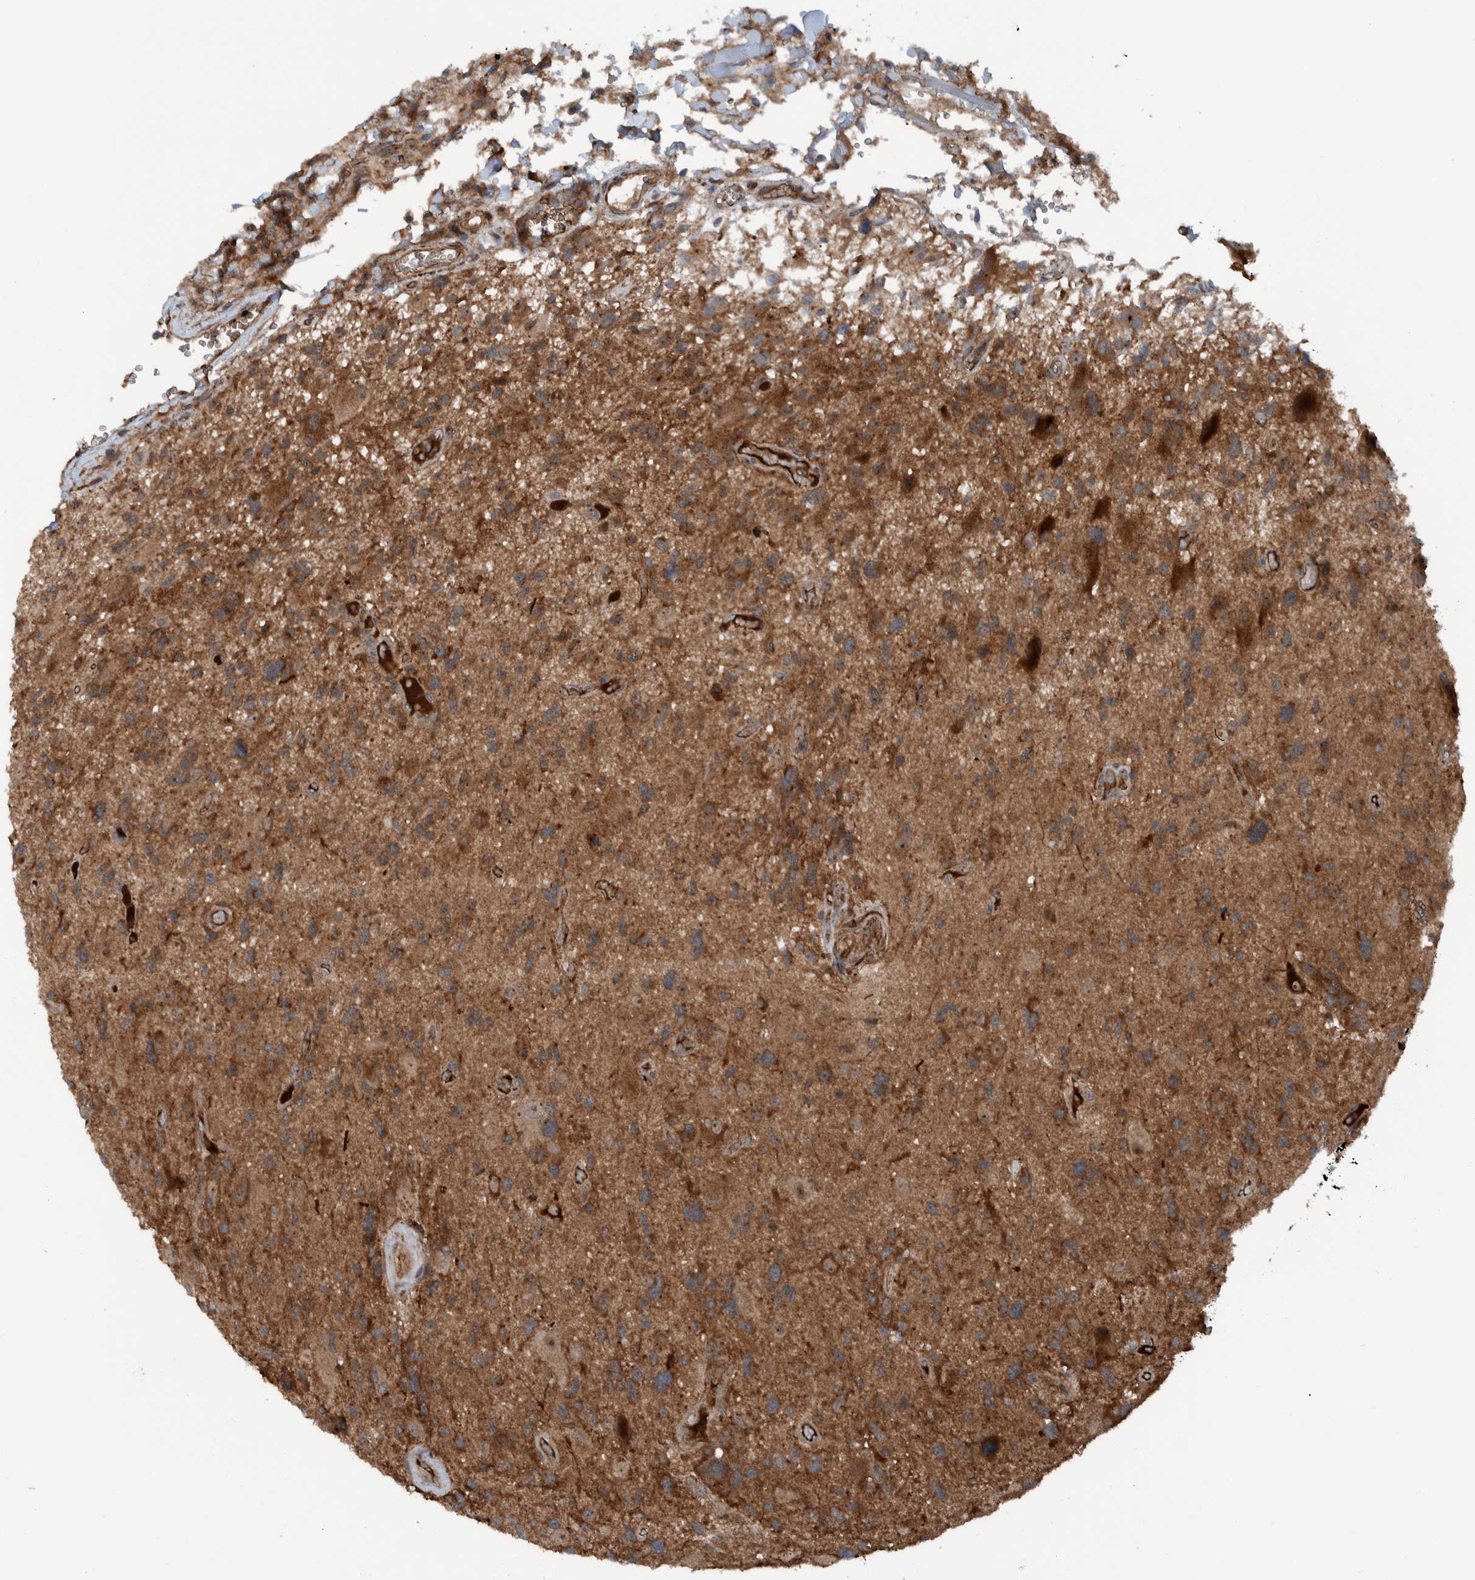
{"staining": {"intensity": "moderate", "quantity": ">75%", "location": "cytoplasmic/membranous"}, "tissue": "glioma", "cell_type": "Tumor cells", "image_type": "cancer", "snomed": [{"axis": "morphology", "description": "Glioma, malignant, High grade"}, {"axis": "topography", "description": "Brain"}], "caption": "IHC (DAB (3,3'-diaminobenzidine)) staining of human glioma demonstrates moderate cytoplasmic/membranous protein staining in approximately >75% of tumor cells.", "gene": "CUEDC1", "patient": {"sex": "male", "age": 33}}